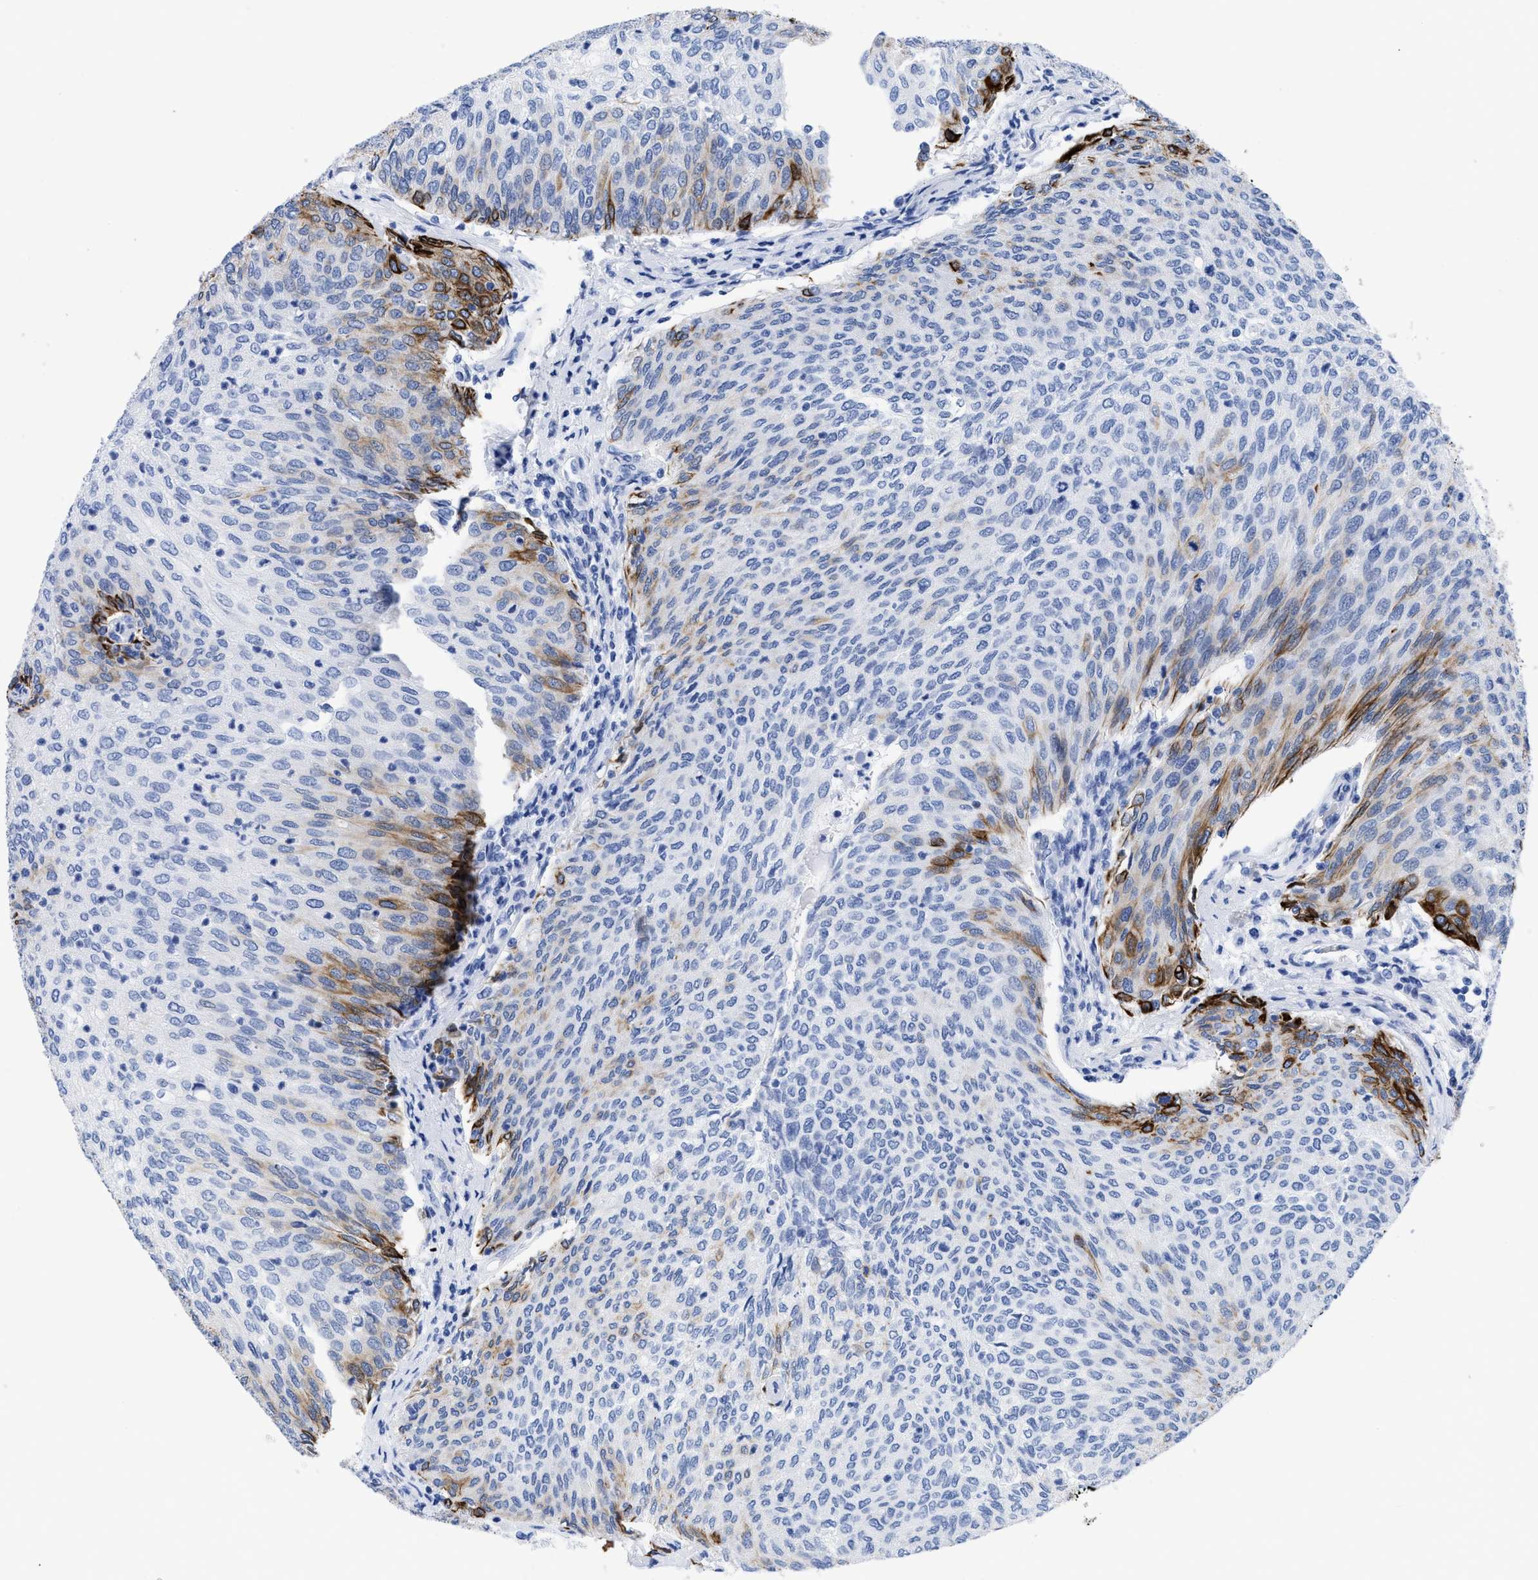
{"staining": {"intensity": "strong", "quantity": "<25%", "location": "cytoplasmic/membranous"}, "tissue": "urothelial cancer", "cell_type": "Tumor cells", "image_type": "cancer", "snomed": [{"axis": "morphology", "description": "Urothelial carcinoma, Low grade"}, {"axis": "topography", "description": "Urinary bladder"}], "caption": "IHC image of neoplastic tissue: low-grade urothelial carcinoma stained using IHC shows medium levels of strong protein expression localized specifically in the cytoplasmic/membranous of tumor cells, appearing as a cytoplasmic/membranous brown color.", "gene": "DUSP26", "patient": {"sex": "female", "age": 79}}